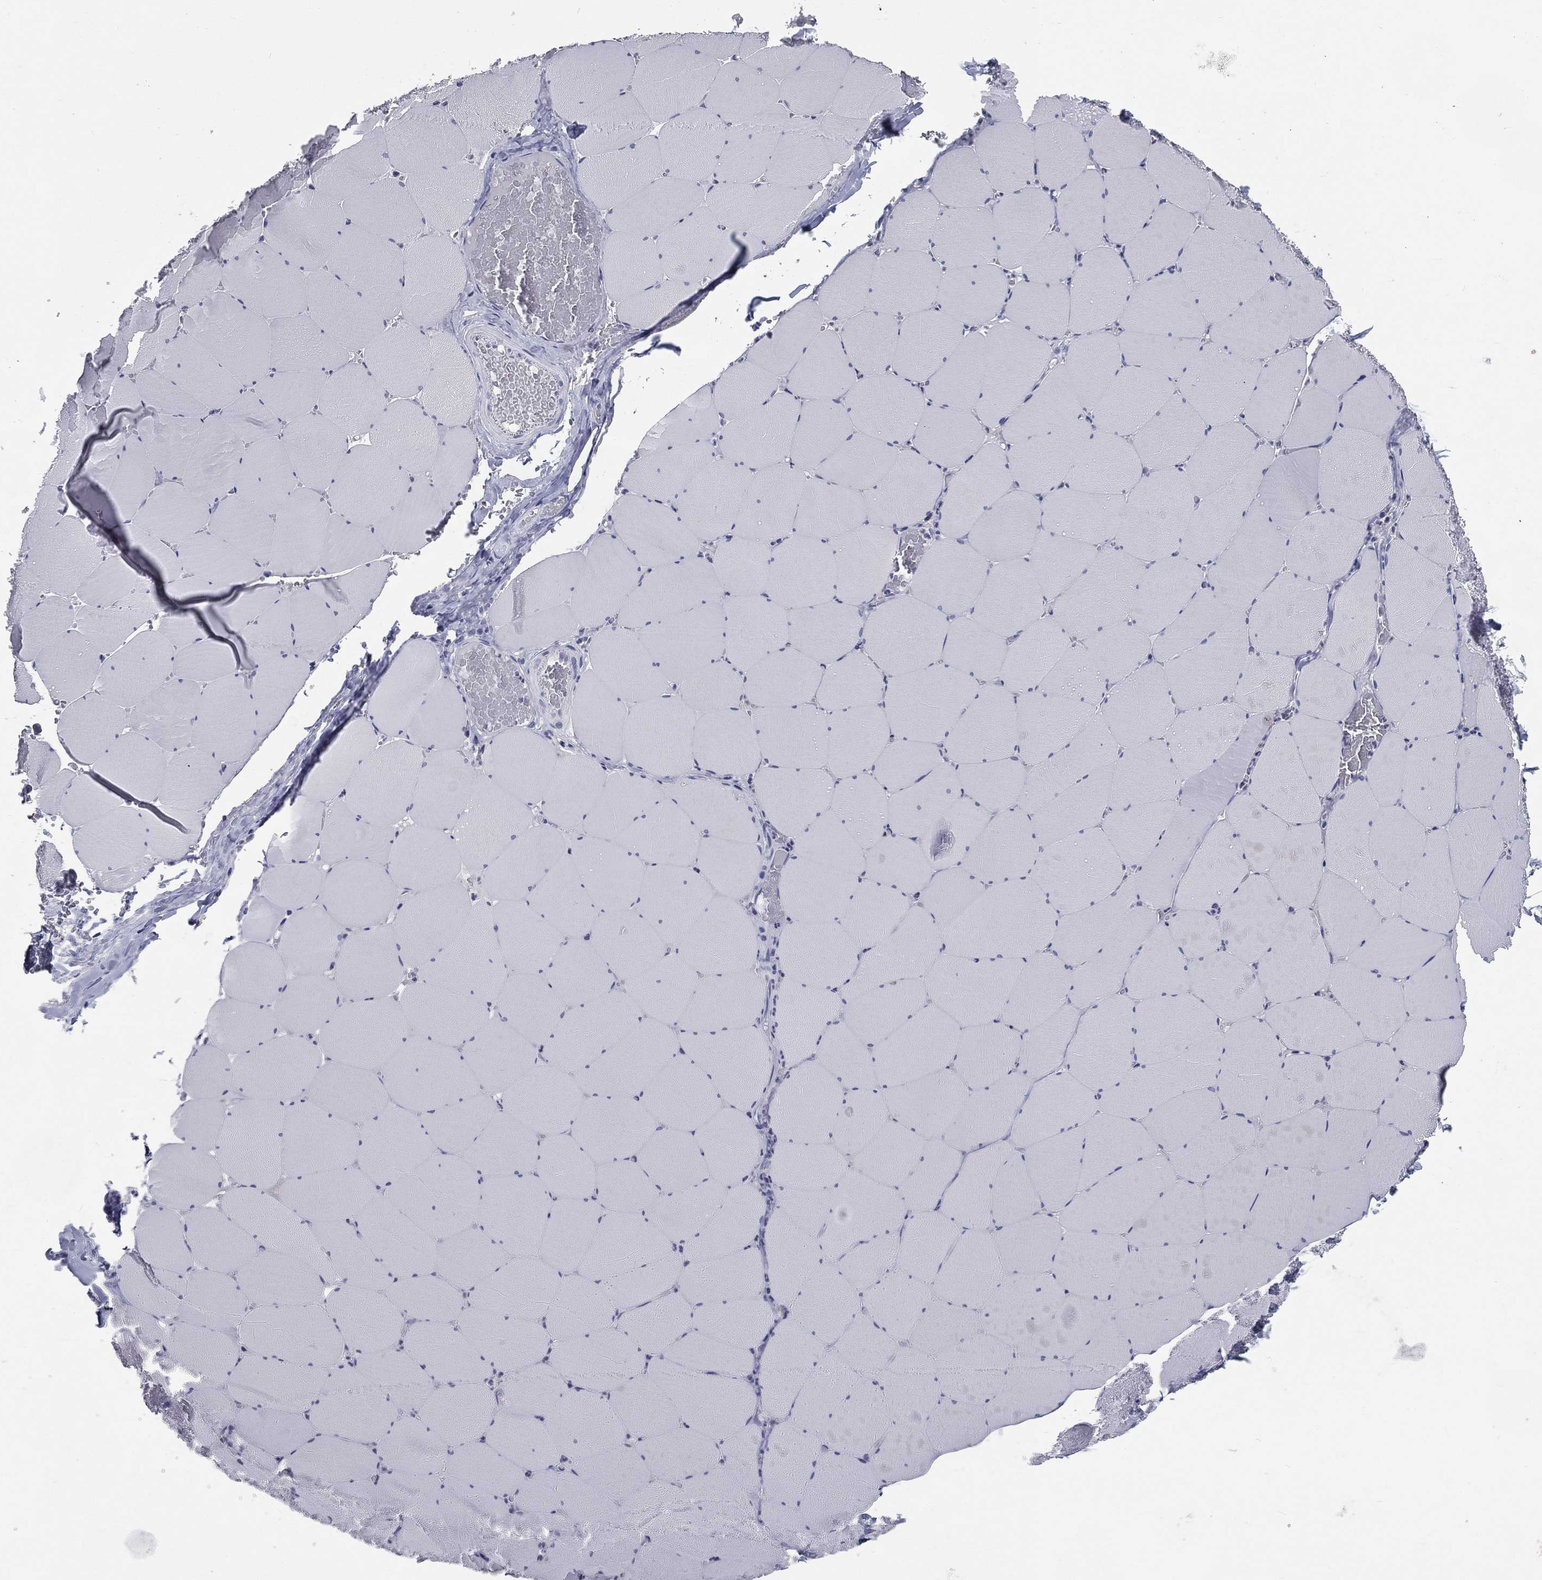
{"staining": {"intensity": "negative", "quantity": "none", "location": "none"}, "tissue": "skeletal muscle", "cell_type": "Myocytes", "image_type": "normal", "snomed": [{"axis": "morphology", "description": "Normal tissue, NOS"}, {"axis": "morphology", "description": "Malignant melanoma, Metastatic site"}, {"axis": "topography", "description": "Skeletal muscle"}], "caption": "This is an immunohistochemistry photomicrograph of normal skeletal muscle. There is no expression in myocytes.", "gene": "IFT27", "patient": {"sex": "male", "age": 50}}